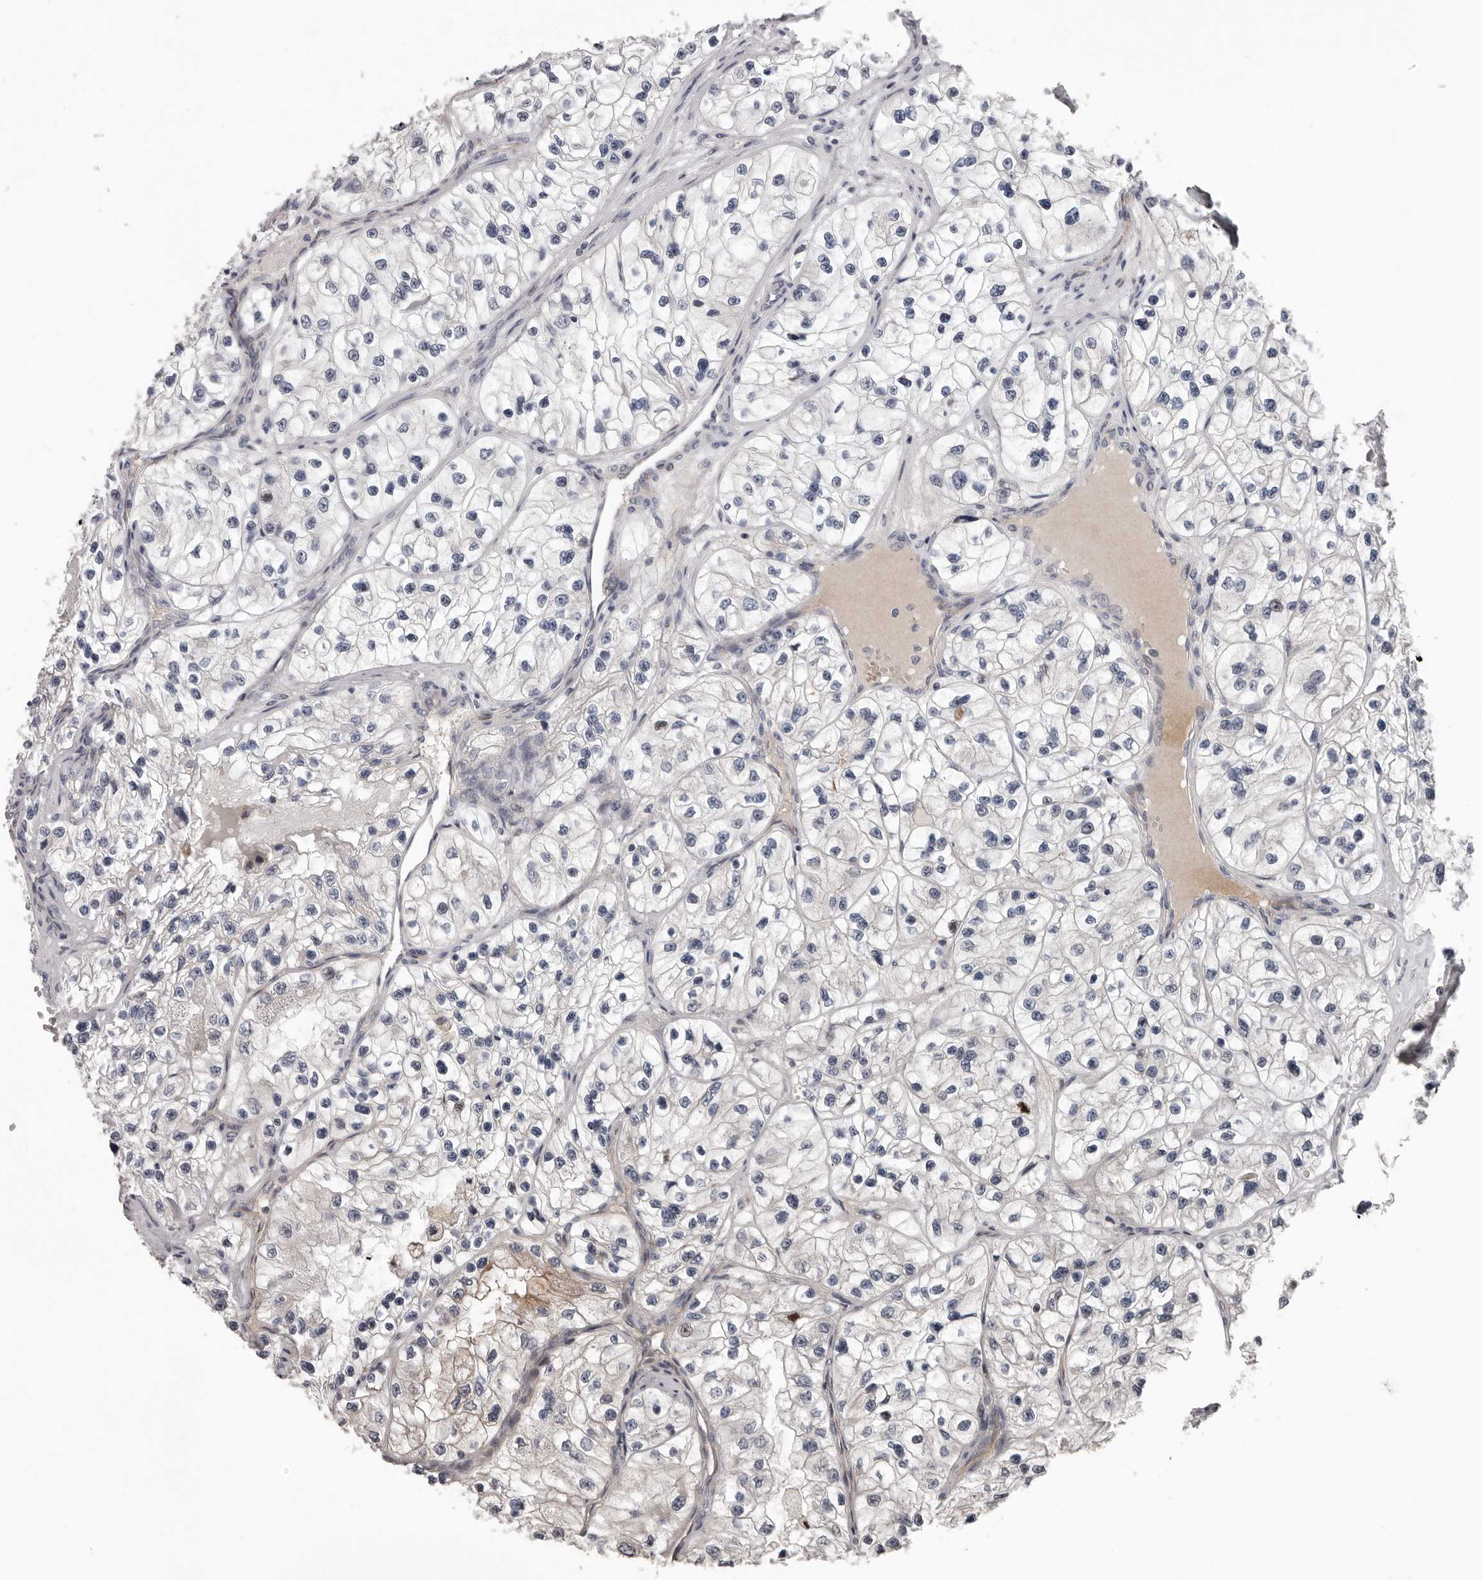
{"staining": {"intensity": "negative", "quantity": "none", "location": "none"}, "tissue": "renal cancer", "cell_type": "Tumor cells", "image_type": "cancer", "snomed": [{"axis": "morphology", "description": "Adenocarcinoma, NOS"}, {"axis": "topography", "description": "Kidney"}], "caption": "The immunohistochemistry image has no significant expression in tumor cells of adenocarcinoma (renal) tissue. (DAB (3,3'-diaminobenzidine) immunohistochemistry (IHC) visualized using brightfield microscopy, high magnification).", "gene": "RNF217", "patient": {"sex": "female", "age": 57}}